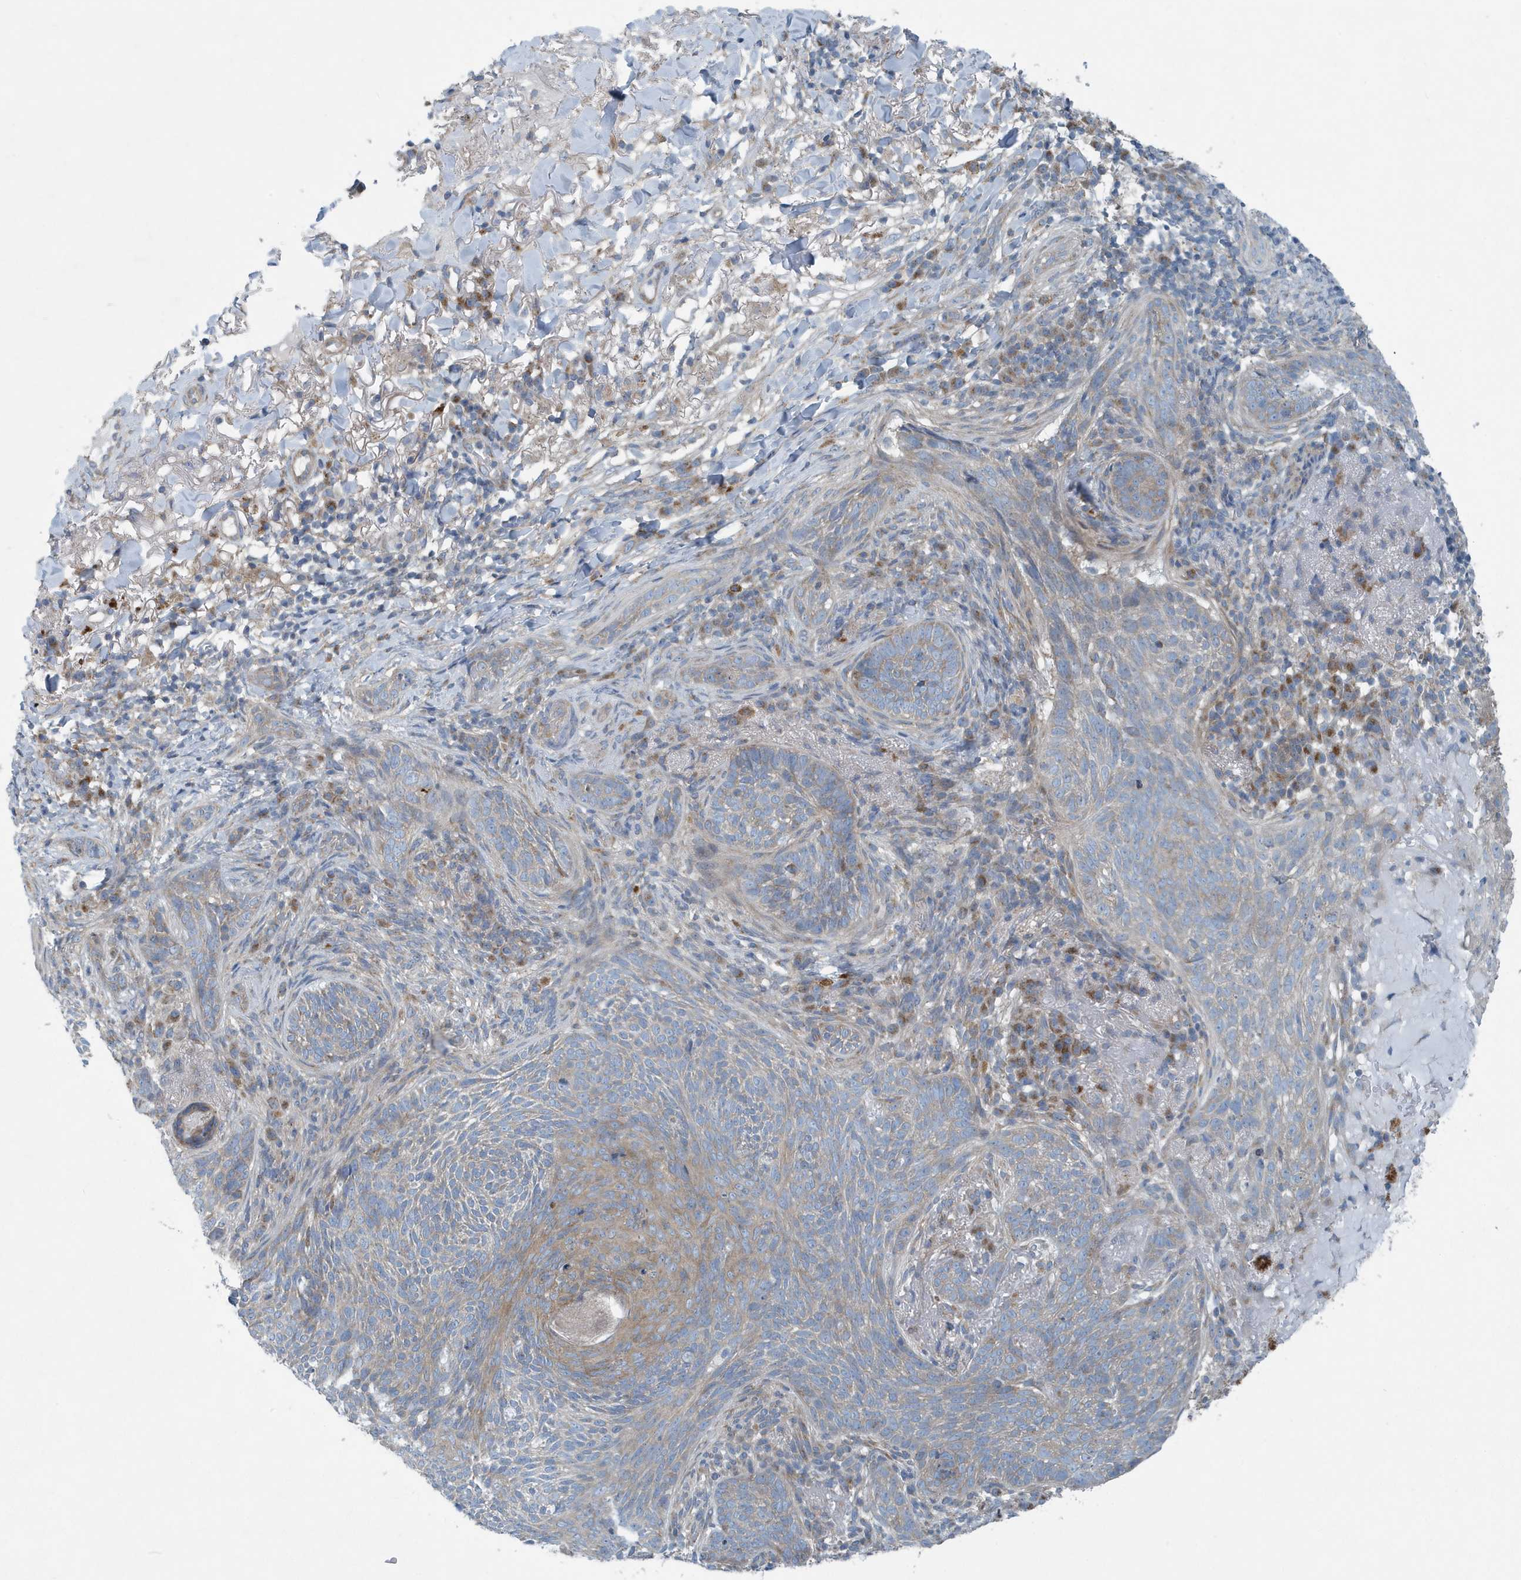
{"staining": {"intensity": "weak", "quantity": "<25%", "location": "cytoplasmic/membranous"}, "tissue": "skin cancer", "cell_type": "Tumor cells", "image_type": "cancer", "snomed": [{"axis": "morphology", "description": "Basal cell carcinoma"}, {"axis": "topography", "description": "Skin"}], "caption": "Immunohistochemistry (IHC) photomicrograph of neoplastic tissue: skin cancer (basal cell carcinoma) stained with DAB (3,3'-diaminobenzidine) exhibits no significant protein positivity in tumor cells.", "gene": "PPM1M", "patient": {"sex": "male", "age": 85}}